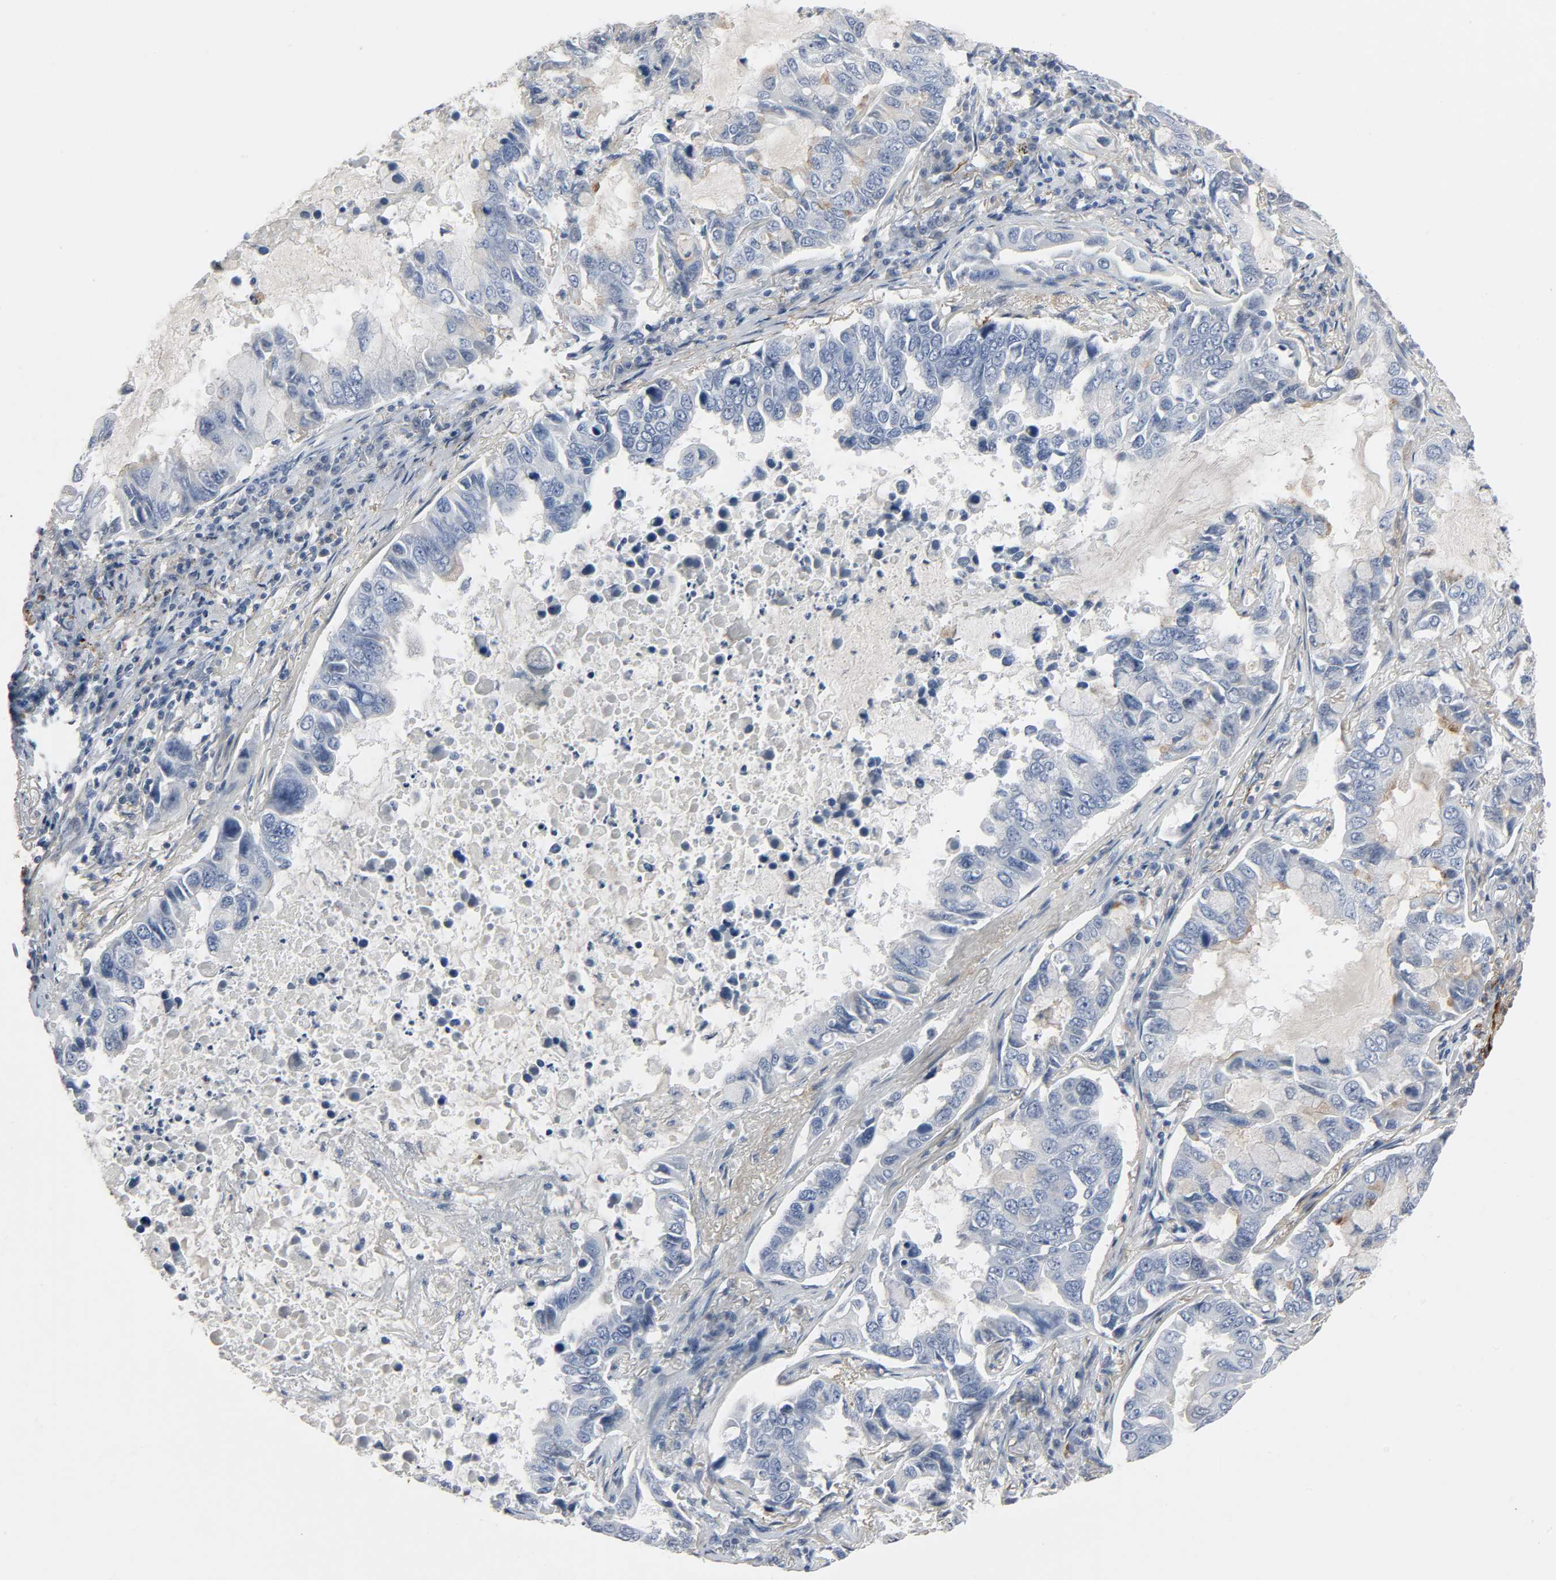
{"staining": {"intensity": "negative", "quantity": "none", "location": "none"}, "tissue": "lung cancer", "cell_type": "Tumor cells", "image_type": "cancer", "snomed": [{"axis": "morphology", "description": "Adenocarcinoma, NOS"}, {"axis": "topography", "description": "Lung"}], "caption": "High power microscopy photomicrograph of an IHC image of lung cancer (adenocarcinoma), revealing no significant expression in tumor cells.", "gene": "FBLN5", "patient": {"sex": "male", "age": 64}}